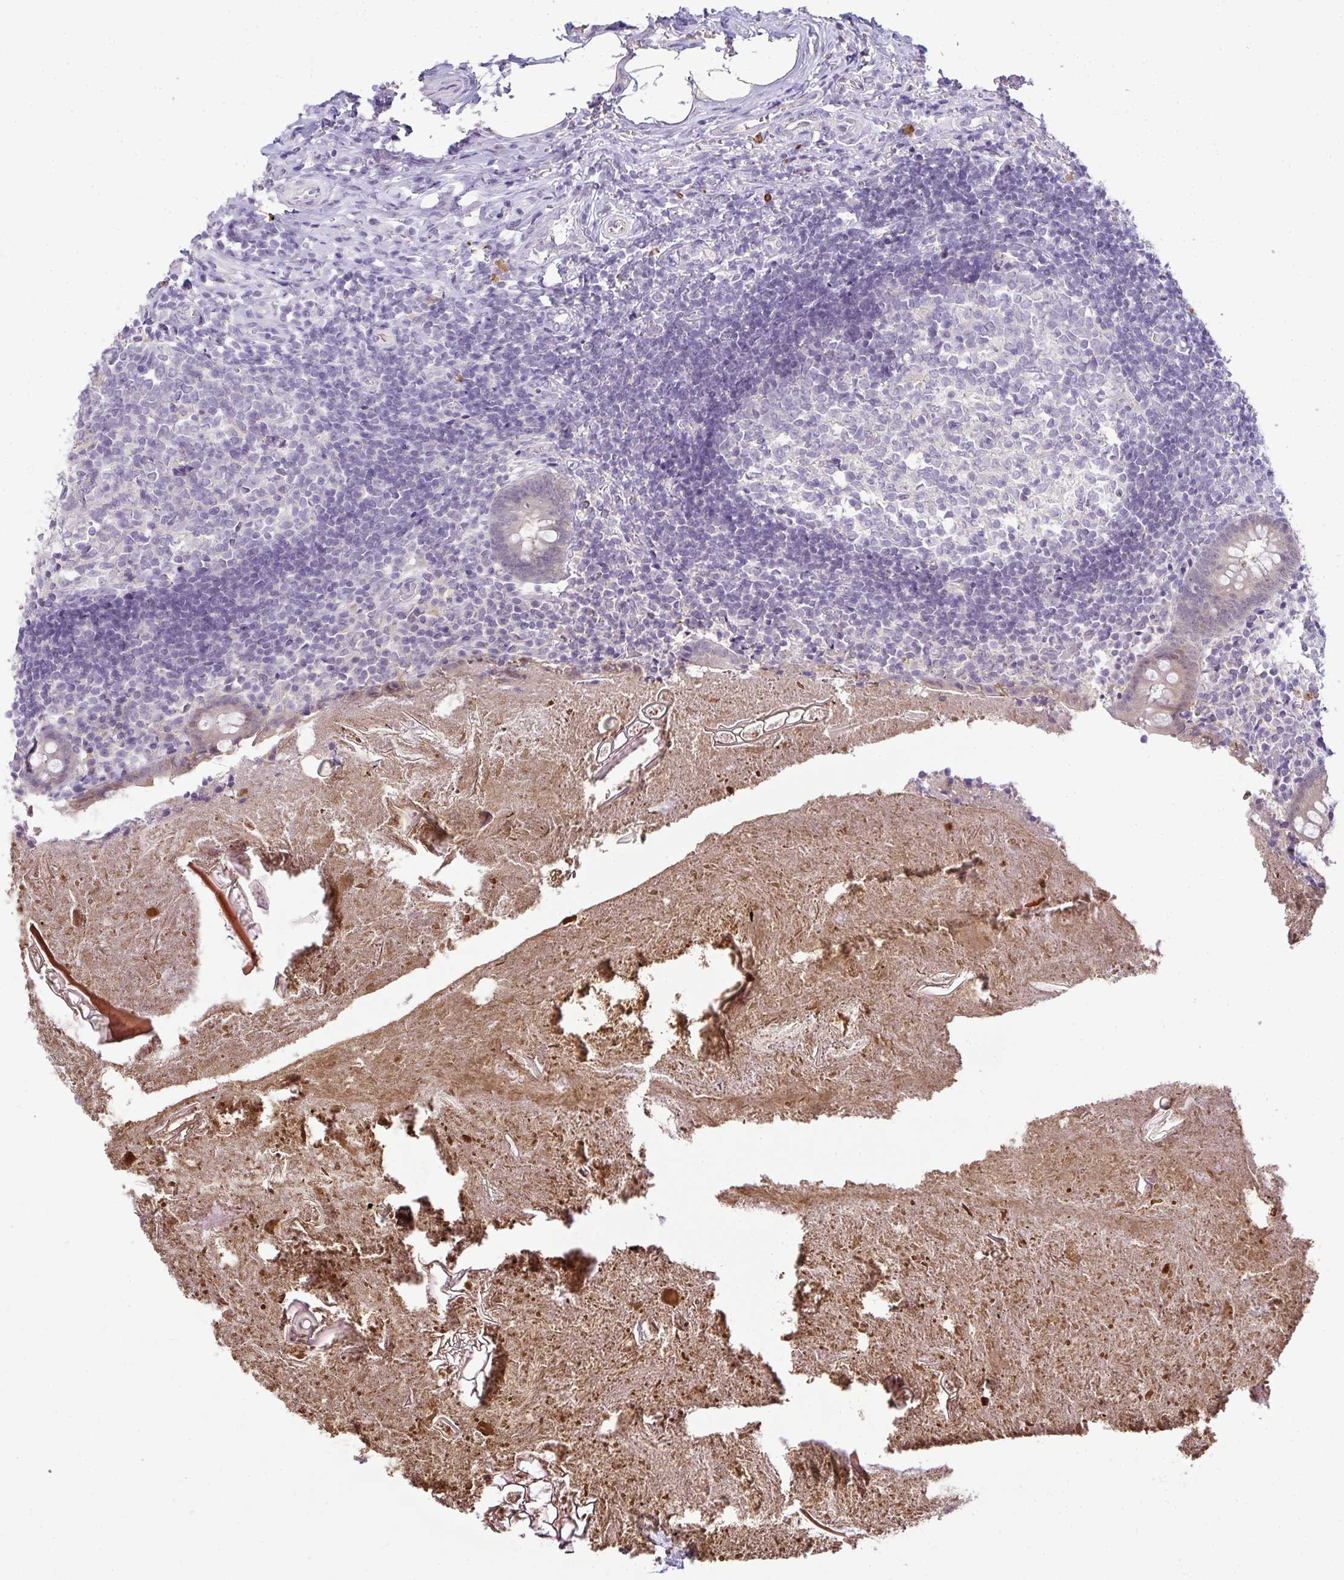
{"staining": {"intensity": "moderate", "quantity": "25%-75%", "location": "cytoplasmic/membranous"}, "tissue": "appendix", "cell_type": "Glandular cells", "image_type": "normal", "snomed": [{"axis": "morphology", "description": "Normal tissue, NOS"}, {"axis": "topography", "description": "Appendix"}], "caption": "Benign appendix was stained to show a protein in brown. There is medium levels of moderate cytoplasmic/membranous positivity in about 25%-75% of glandular cells. (IHC, brightfield microscopy, high magnification).", "gene": "CMPK1", "patient": {"sex": "female", "age": 17}}